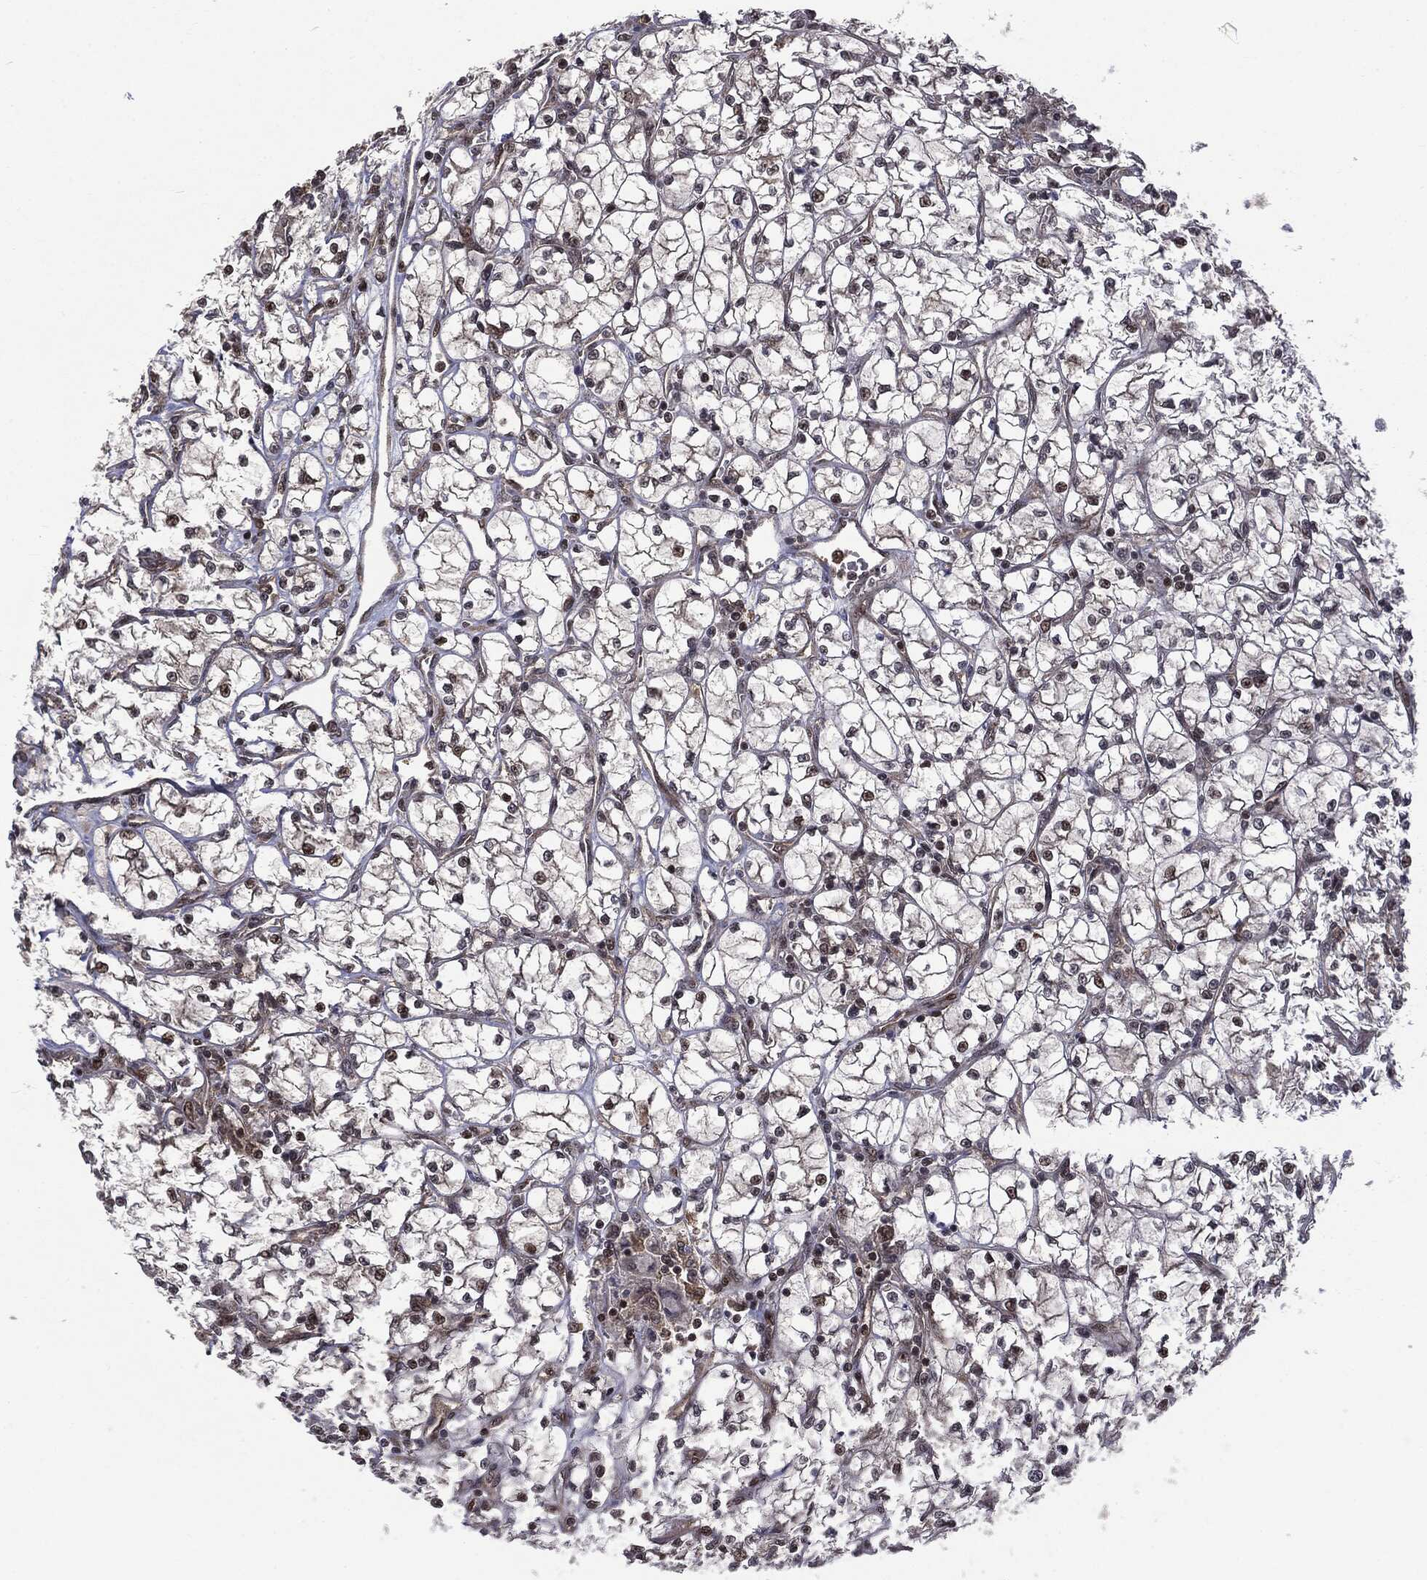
{"staining": {"intensity": "negative", "quantity": "none", "location": "none"}, "tissue": "renal cancer", "cell_type": "Tumor cells", "image_type": "cancer", "snomed": [{"axis": "morphology", "description": "Adenocarcinoma, NOS"}, {"axis": "topography", "description": "Kidney"}], "caption": "This is an IHC micrograph of human renal cancer. There is no expression in tumor cells.", "gene": "PTPA", "patient": {"sex": "female", "age": 64}}